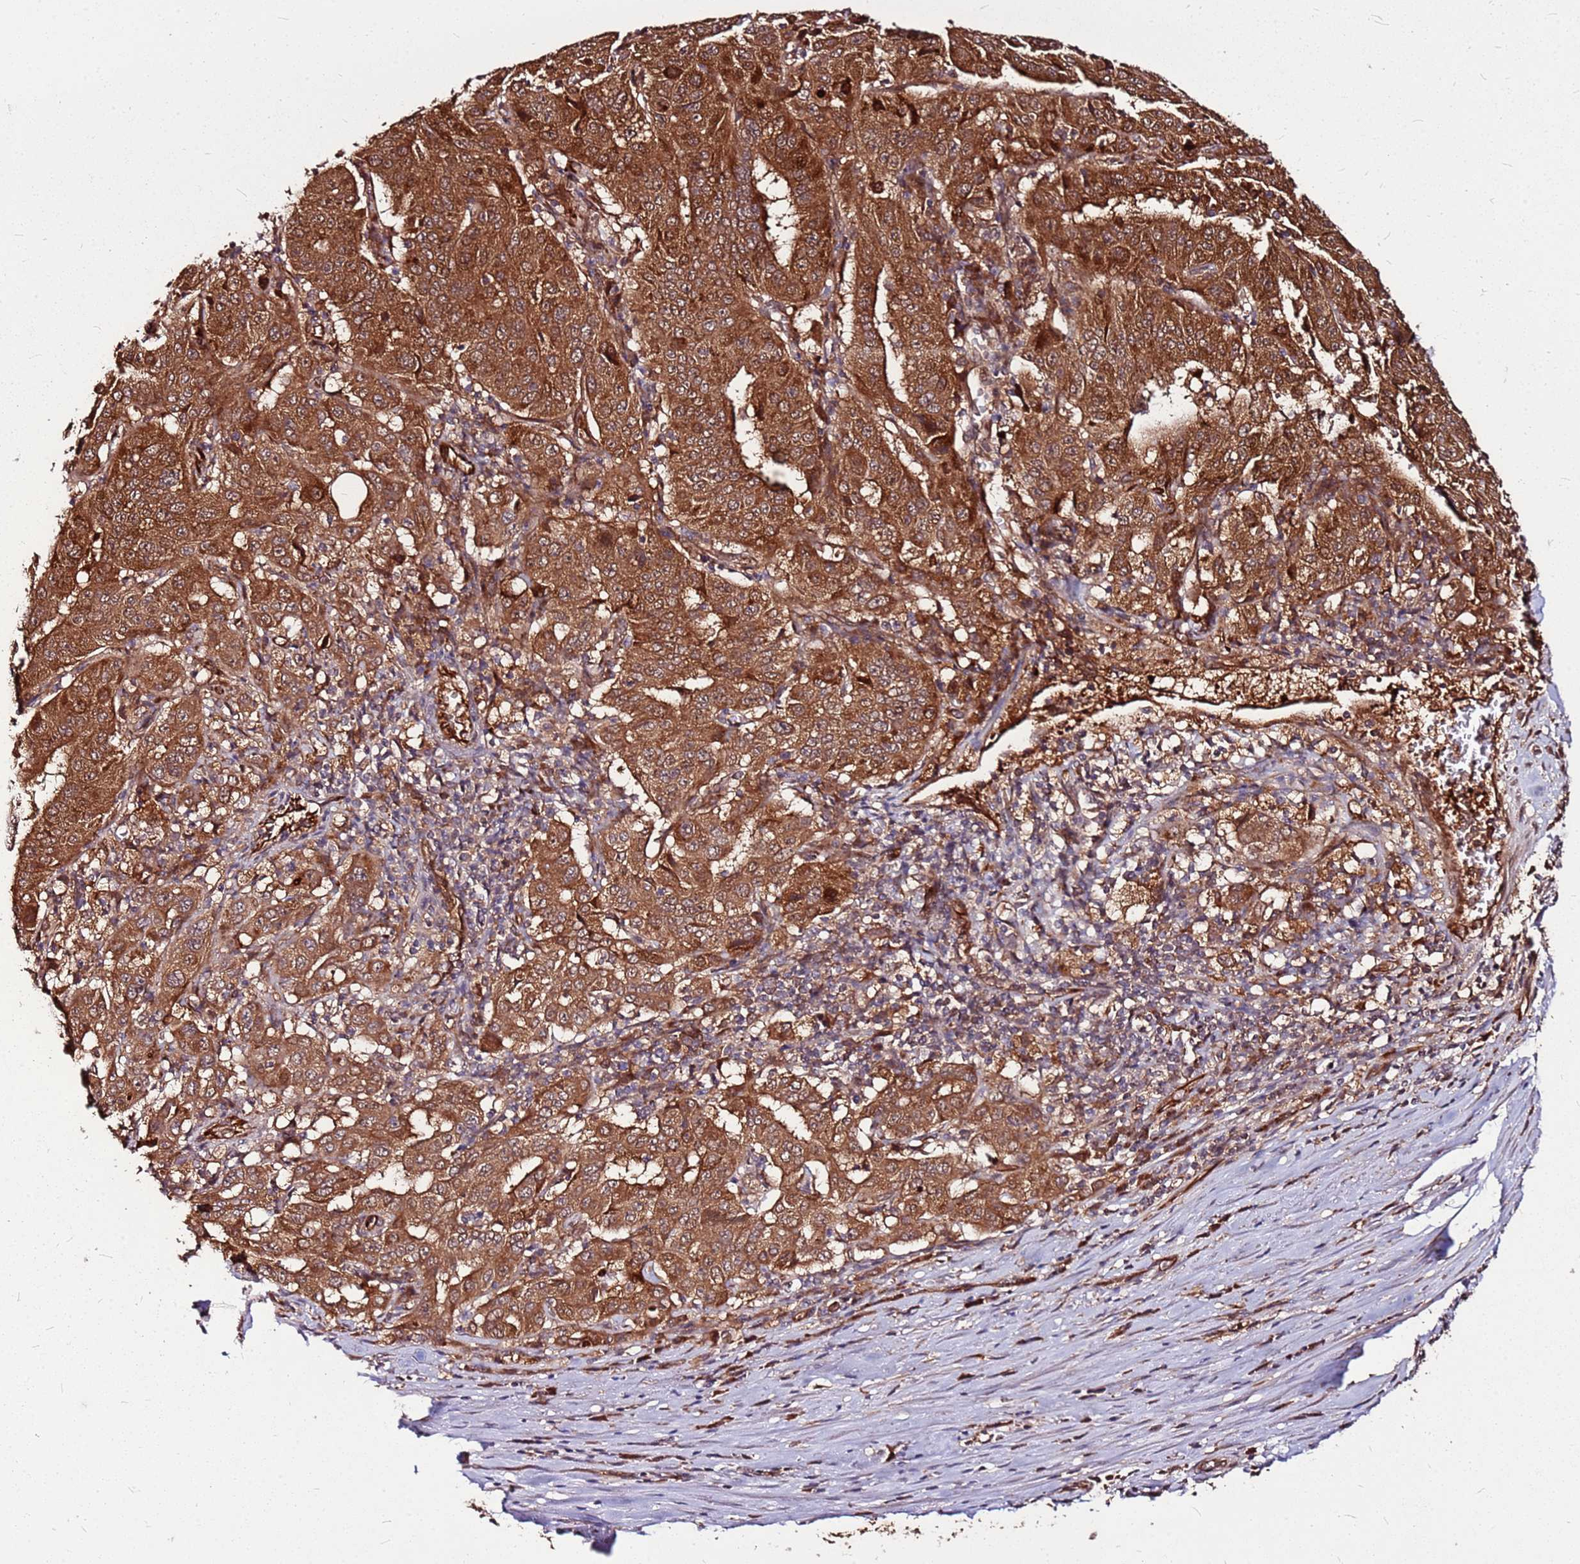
{"staining": {"intensity": "strong", "quantity": ">75%", "location": "cytoplasmic/membranous"}, "tissue": "pancreatic cancer", "cell_type": "Tumor cells", "image_type": "cancer", "snomed": [{"axis": "morphology", "description": "Adenocarcinoma, NOS"}, {"axis": "topography", "description": "Pancreas"}], "caption": "A high amount of strong cytoplasmic/membranous positivity is seen in approximately >75% of tumor cells in pancreatic adenocarcinoma tissue.", "gene": "LYPLAL1", "patient": {"sex": "male", "age": 63}}